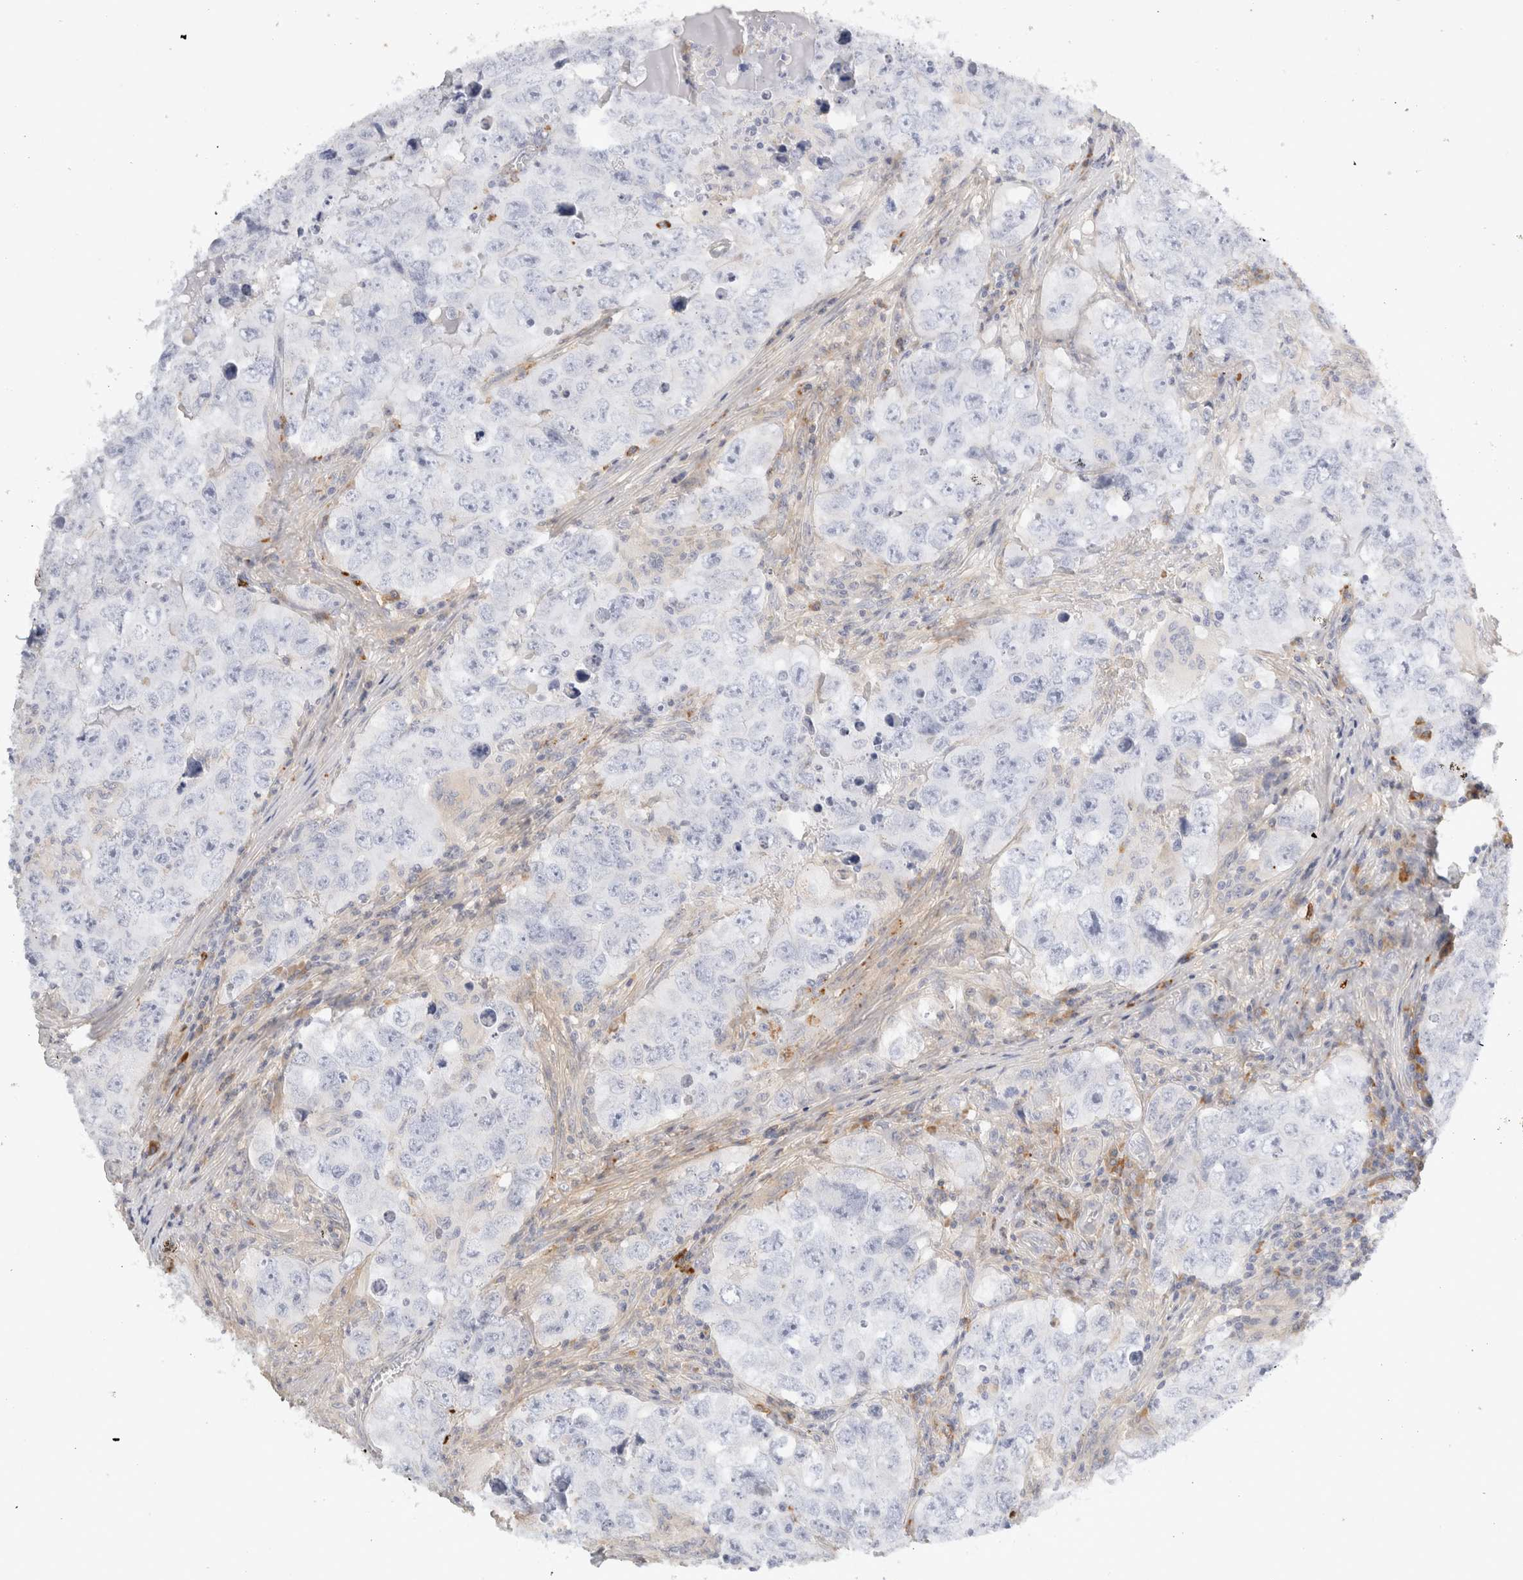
{"staining": {"intensity": "negative", "quantity": "none", "location": "none"}, "tissue": "testis cancer", "cell_type": "Tumor cells", "image_type": "cancer", "snomed": [{"axis": "morphology", "description": "Seminoma, NOS"}, {"axis": "morphology", "description": "Carcinoma, Embryonal, NOS"}, {"axis": "topography", "description": "Testis"}], "caption": "Tumor cells show no significant protein staining in seminoma (testis).", "gene": "FGL2", "patient": {"sex": "male", "age": 43}}